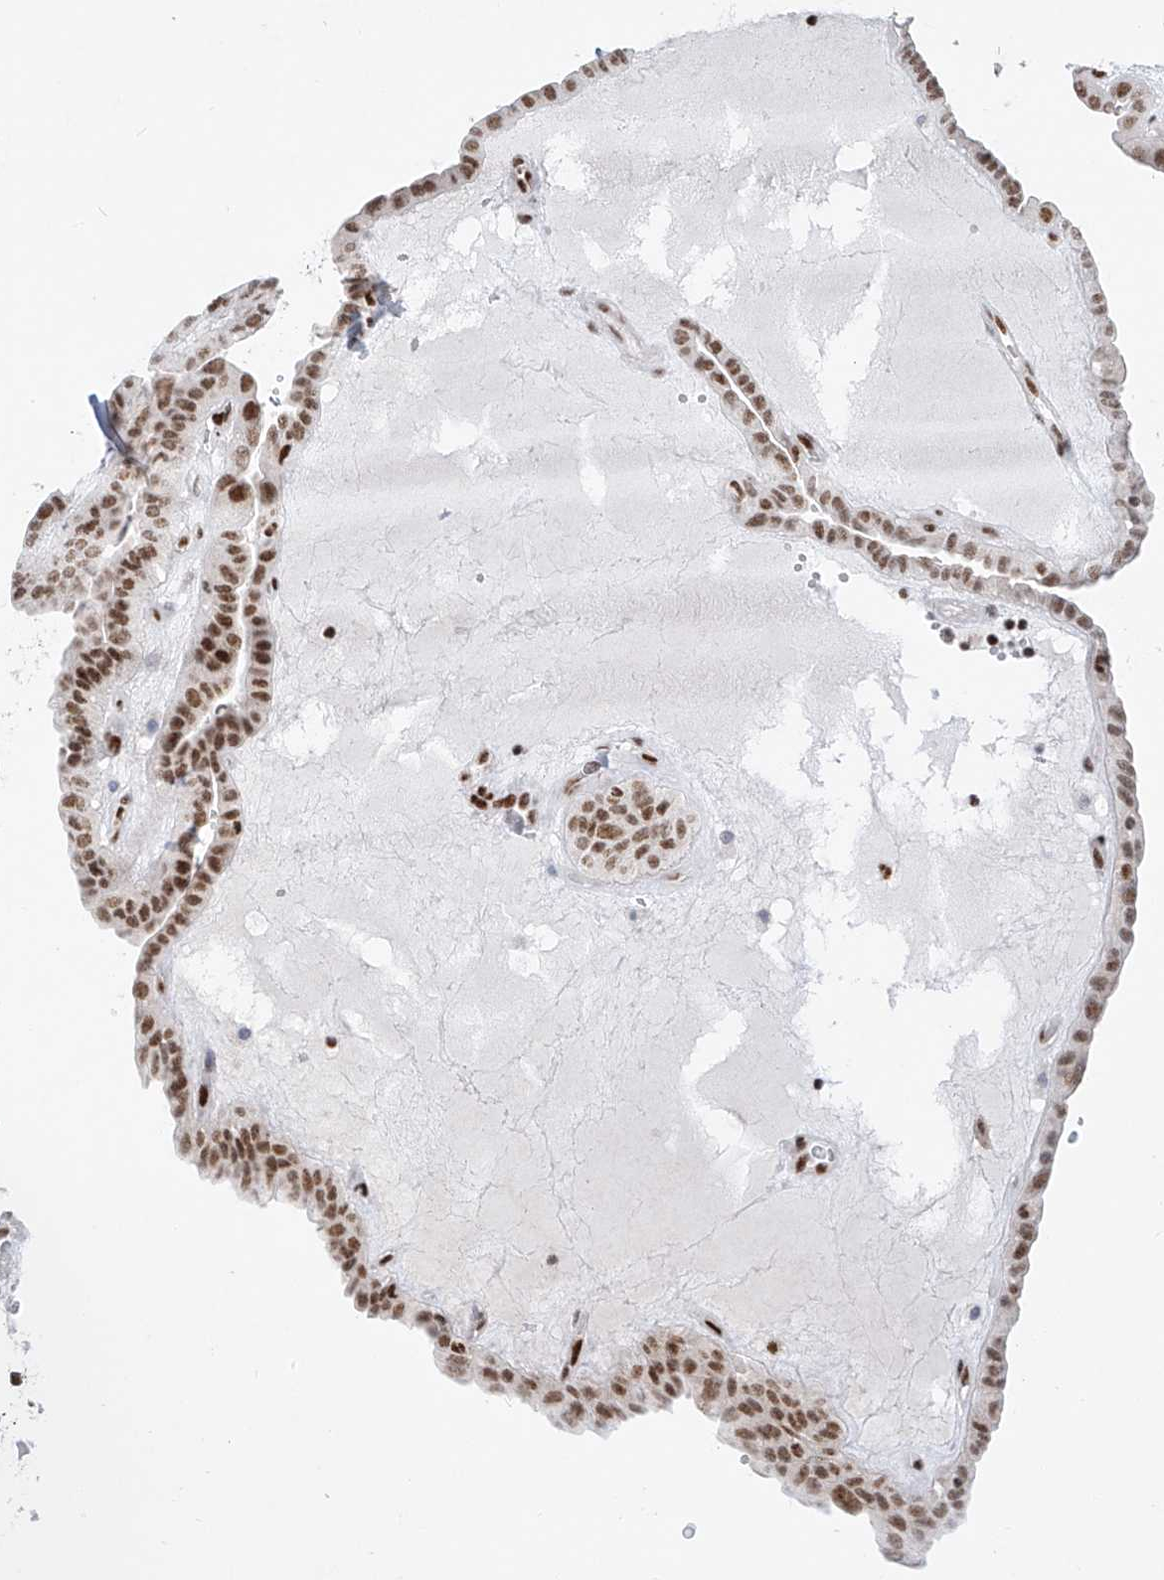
{"staining": {"intensity": "moderate", "quantity": ">75%", "location": "nuclear"}, "tissue": "thyroid cancer", "cell_type": "Tumor cells", "image_type": "cancer", "snomed": [{"axis": "morphology", "description": "Papillary adenocarcinoma, NOS"}, {"axis": "topography", "description": "Thyroid gland"}], "caption": "The histopathology image demonstrates immunohistochemical staining of papillary adenocarcinoma (thyroid). There is moderate nuclear positivity is seen in about >75% of tumor cells.", "gene": "TAF4", "patient": {"sex": "male", "age": 77}}